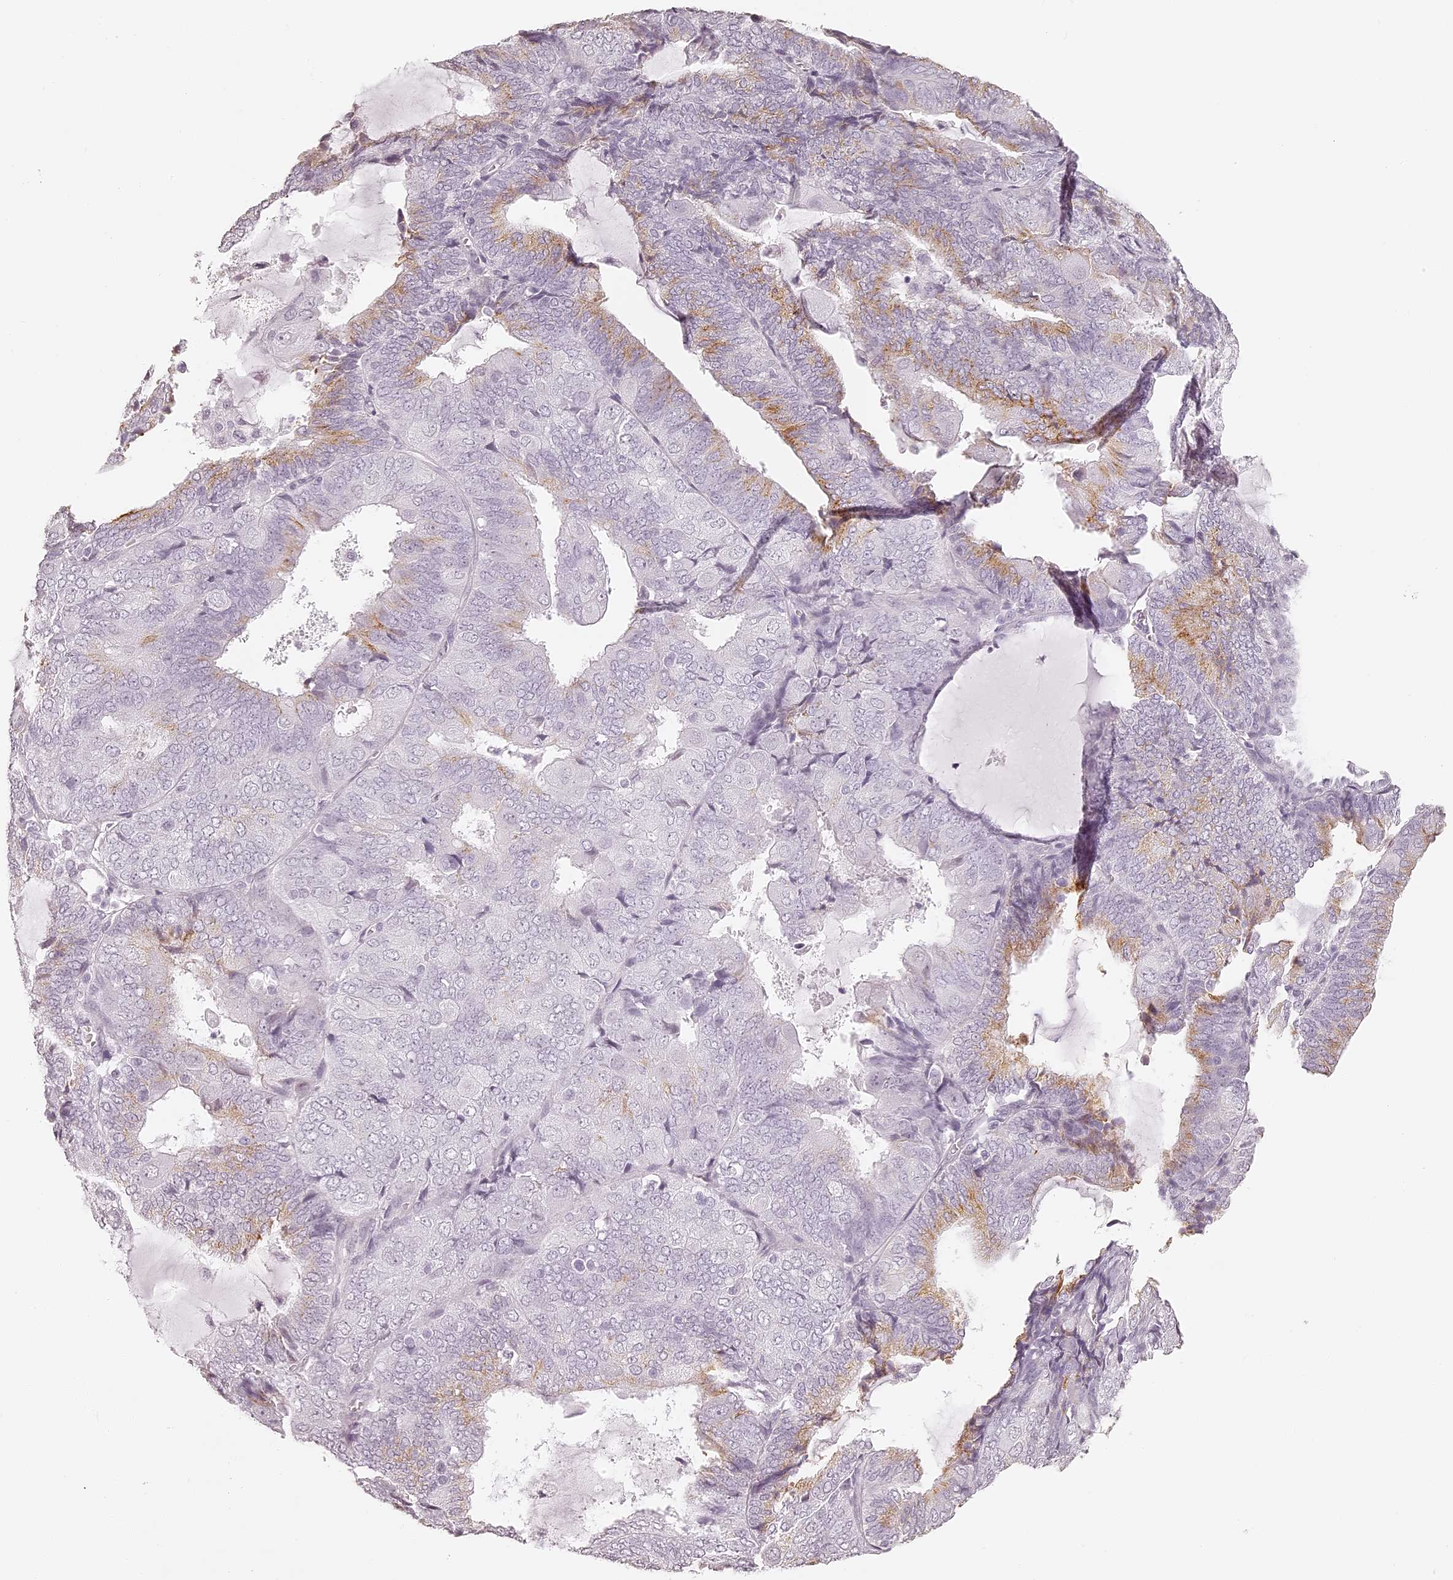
{"staining": {"intensity": "moderate", "quantity": "25%-75%", "location": "cytoplasmic/membranous"}, "tissue": "endometrial cancer", "cell_type": "Tumor cells", "image_type": "cancer", "snomed": [{"axis": "morphology", "description": "Adenocarcinoma, NOS"}, {"axis": "topography", "description": "Endometrium"}], "caption": "High-power microscopy captured an IHC micrograph of endometrial cancer, revealing moderate cytoplasmic/membranous staining in approximately 25%-75% of tumor cells.", "gene": "ELAPOR1", "patient": {"sex": "female", "age": 81}}